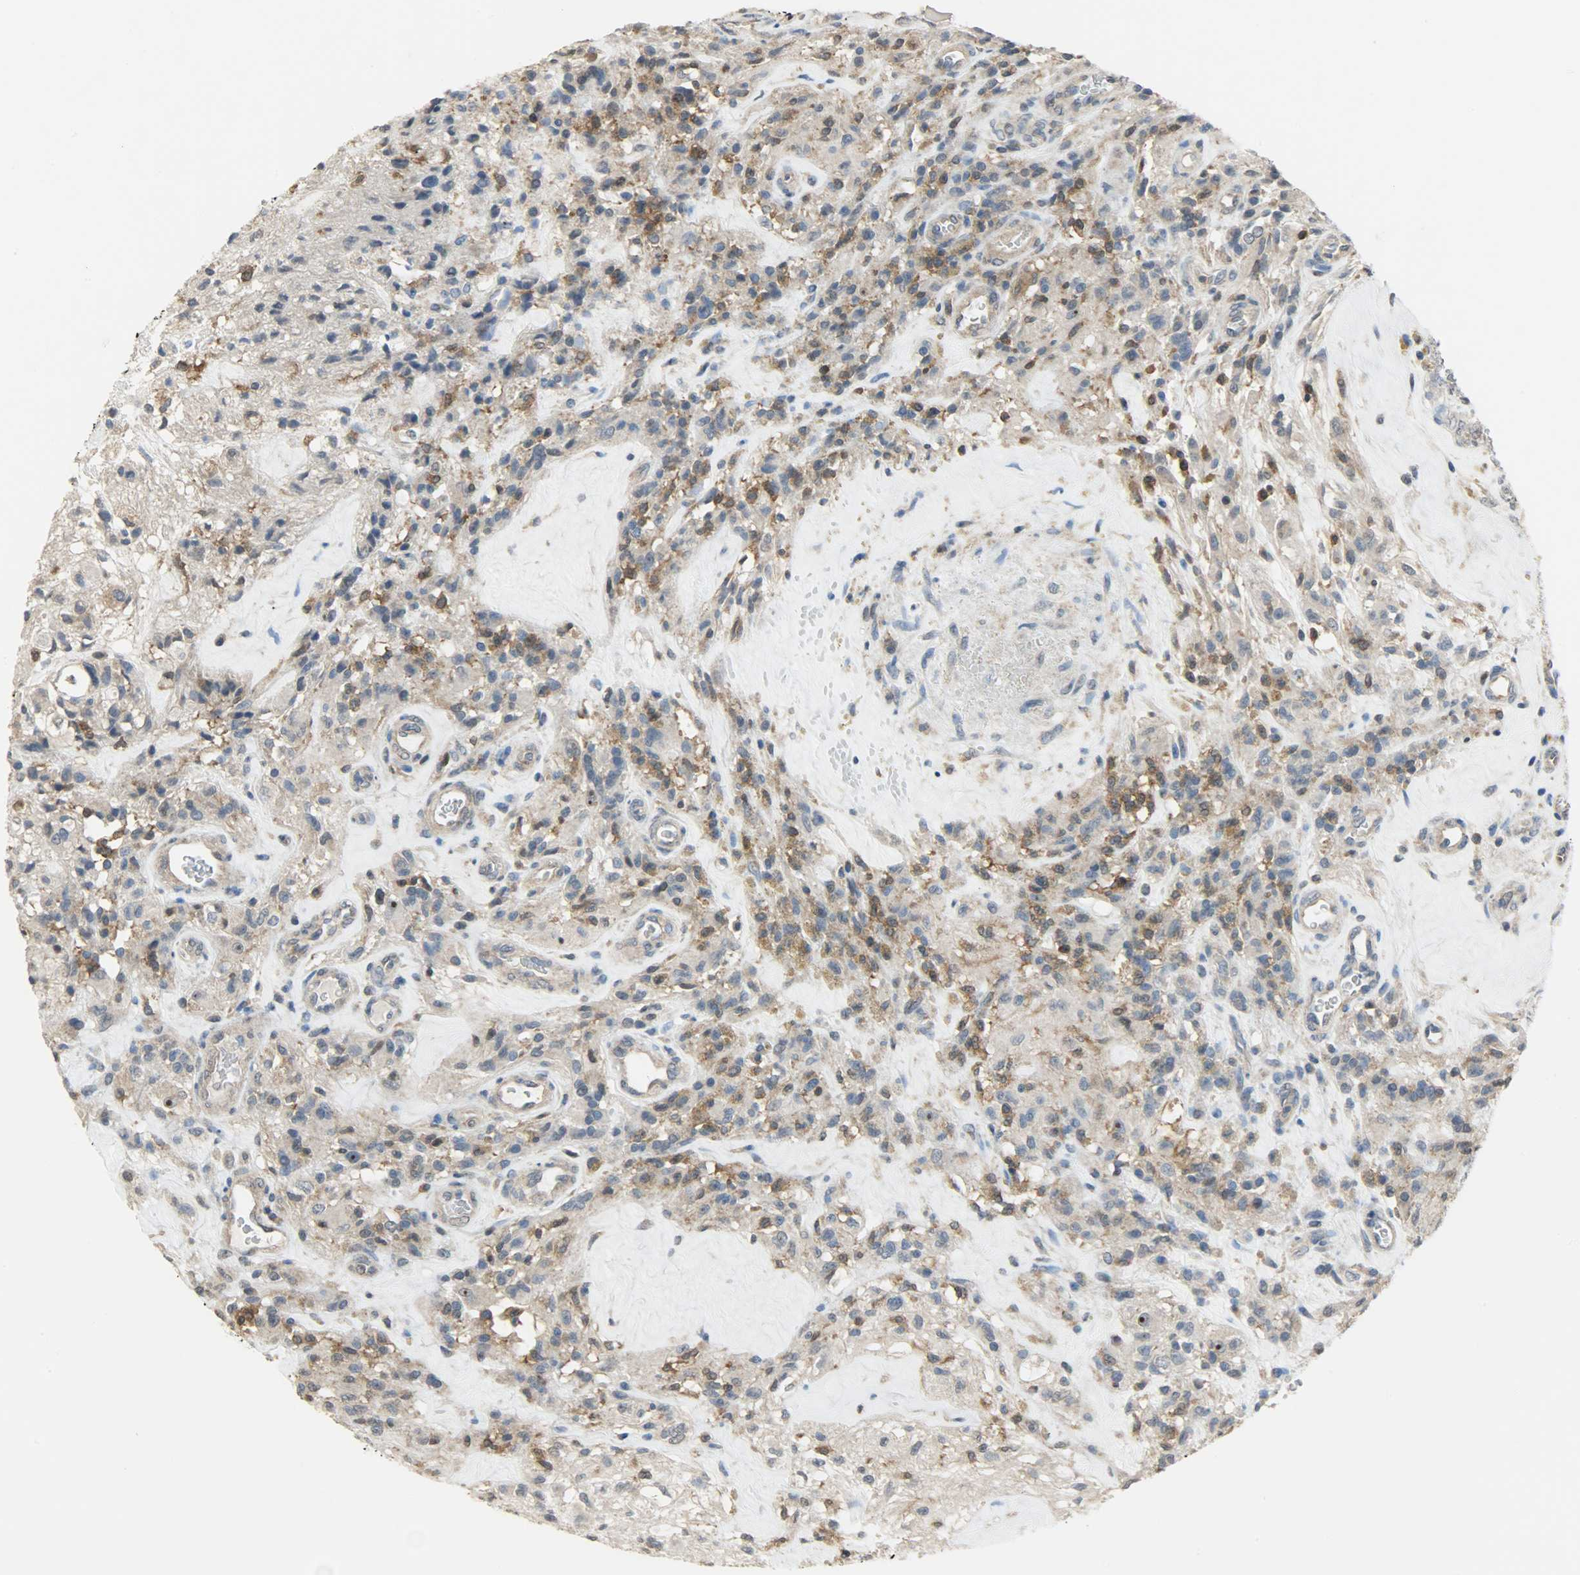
{"staining": {"intensity": "moderate", "quantity": ">75%", "location": "cytoplasmic/membranous"}, "tissue": "glioma", "cell_type": "Tumor cells", "image_type": "cancer", "snomed": [{"axis": "morphology", "description": "Normal tissue, NOS"}, {"axis": "morphology", "description": "Glioma, malignant, High grade"}, {"axis": "topography", "description": "Cerebral cortex"}], "caption": "Tumor cells display moderate cytoplasmic/membranous staining in approximately >75% of cells in malignant high-grade glioma.", "gene": "TRIM21", "patient": {"sex": "male", "age": 56}}